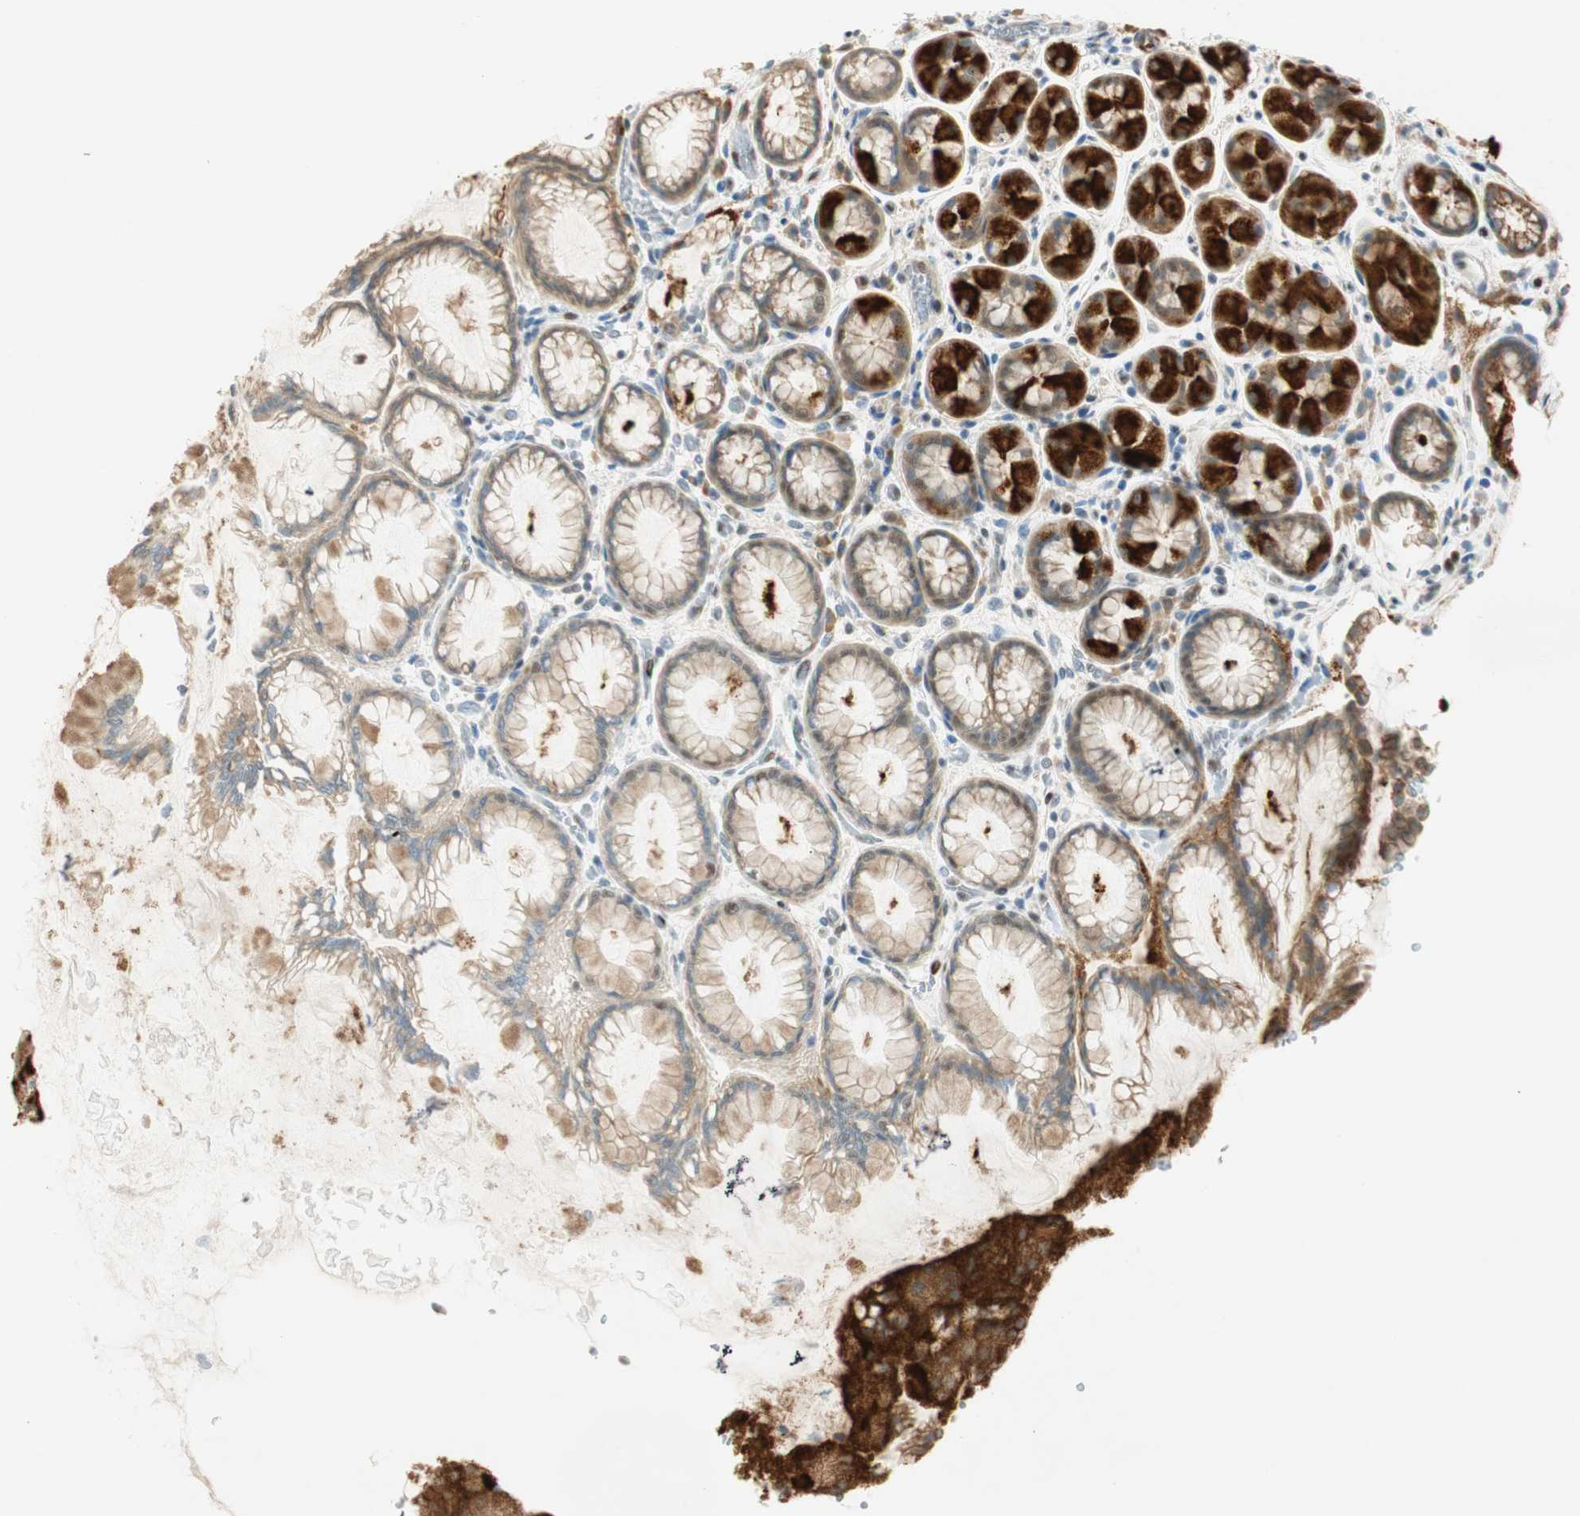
{"staining": {"intensity": "strong", "quantity": "25%-75%", "location": "cytoplasmic/membranous"}, "tissue": "stomach", "cell_type": "Glandular cells", "image_type": "normal", "snomed": [{"axis": "morphology", "description": "Normal tissue, NOS"}, {"axis": "topography", "description": "Stomach, upper"}], "caption": "Approximately 25%-75% of glandular cells in benign stomach demonstrate strong cytoplasmic/membranous protein positivity as visualized by brown immunohistochemical staining.", "gene": "MSX2", "patient": {"sex": "female", "age": 56}}